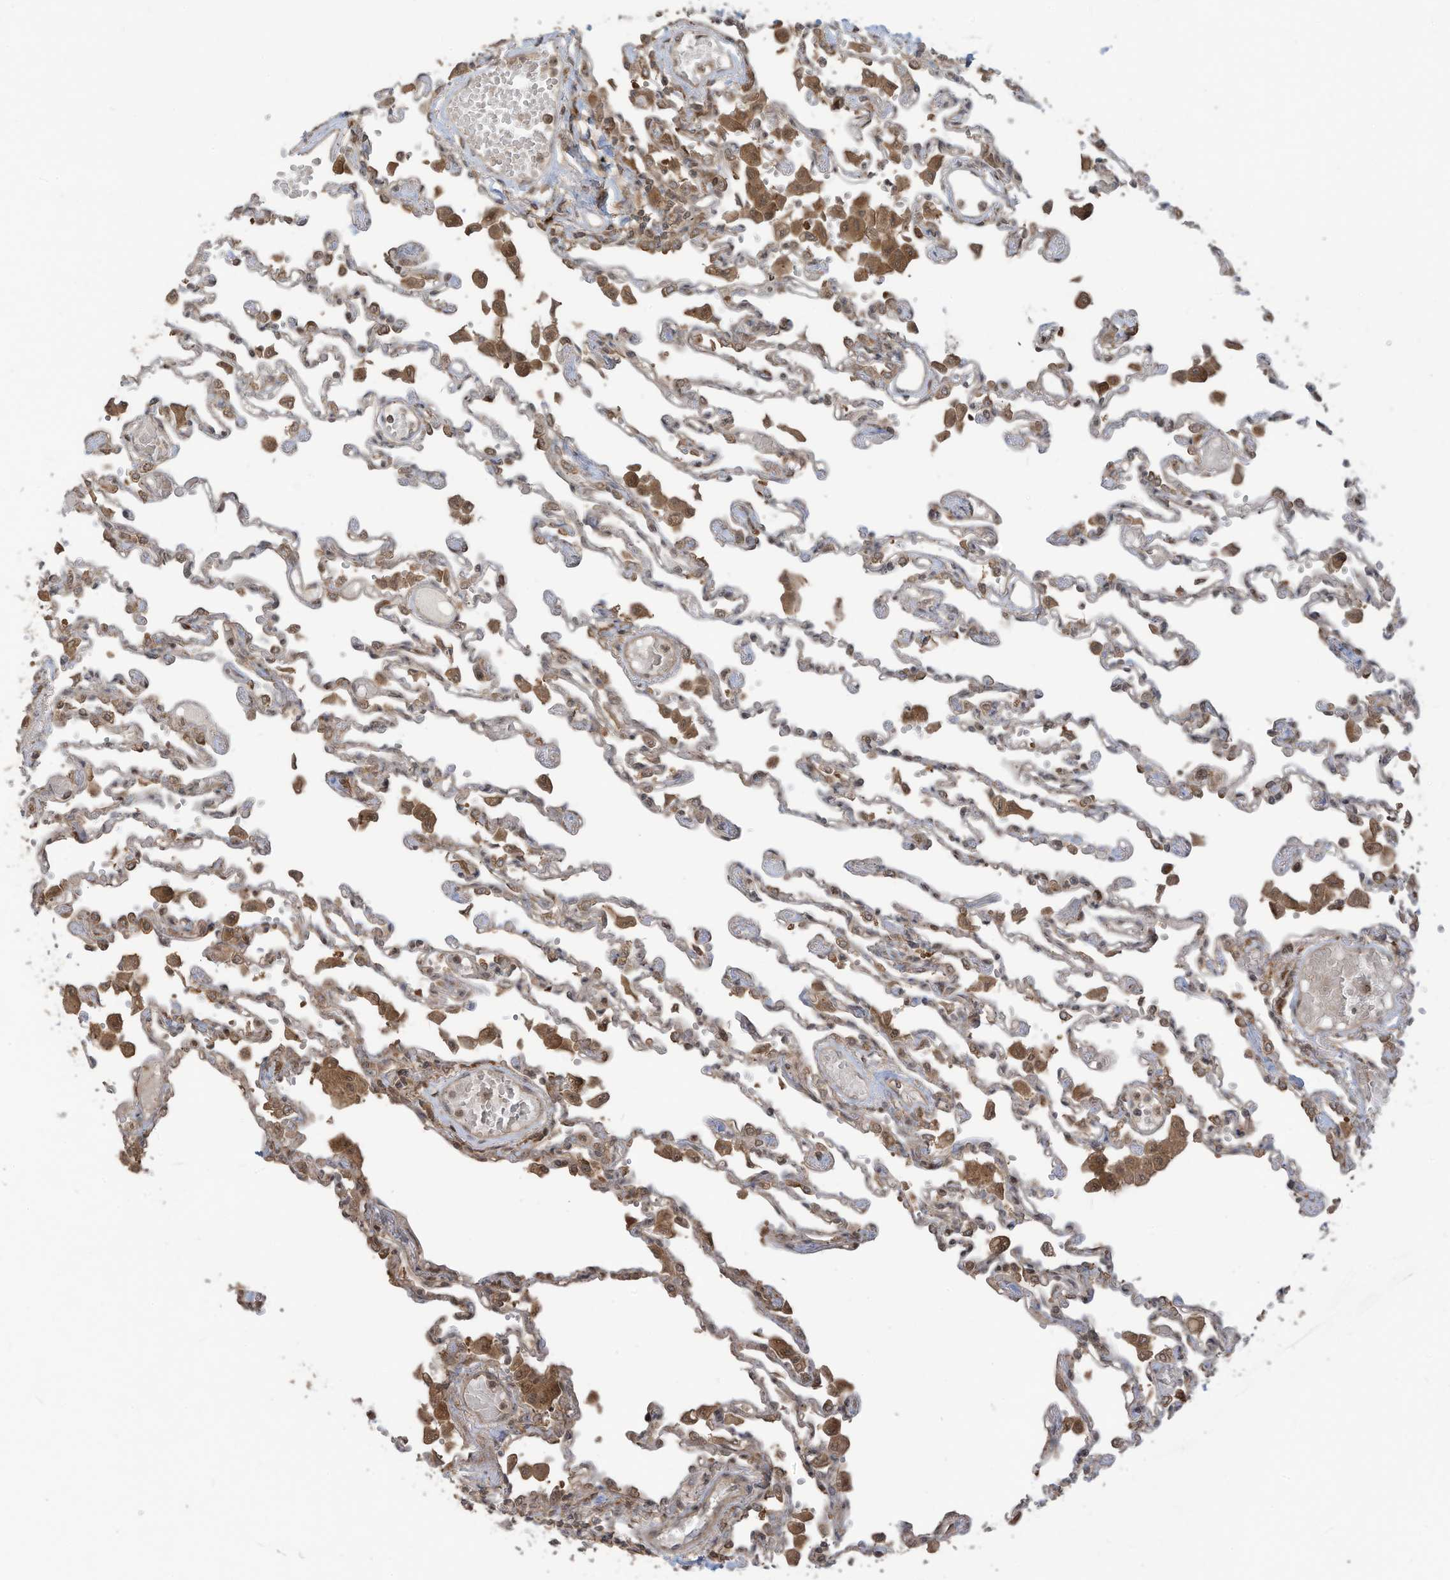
{"staining": {"intensity": "weak", "quantity": "25%-75%", "location": "cytoplasmic/membranous"}, "tissue": "lung", "cell_type": "Alveolar cells", "image_type": "normal", "snomed": [{"axis": "morphology", "description": "Normal tissue, NOS"}, {"axis": "topography", "description": "Bronchus"}, {"axis": "topography", "description": "Lung"}], "caption": "Protein staining shows weak cytoplasmic/membranous expression in approximately 25%-75% of alveolar cells in normal lung.", "gene": "CARF", "patient": {"sex": "female", "age": 49}}